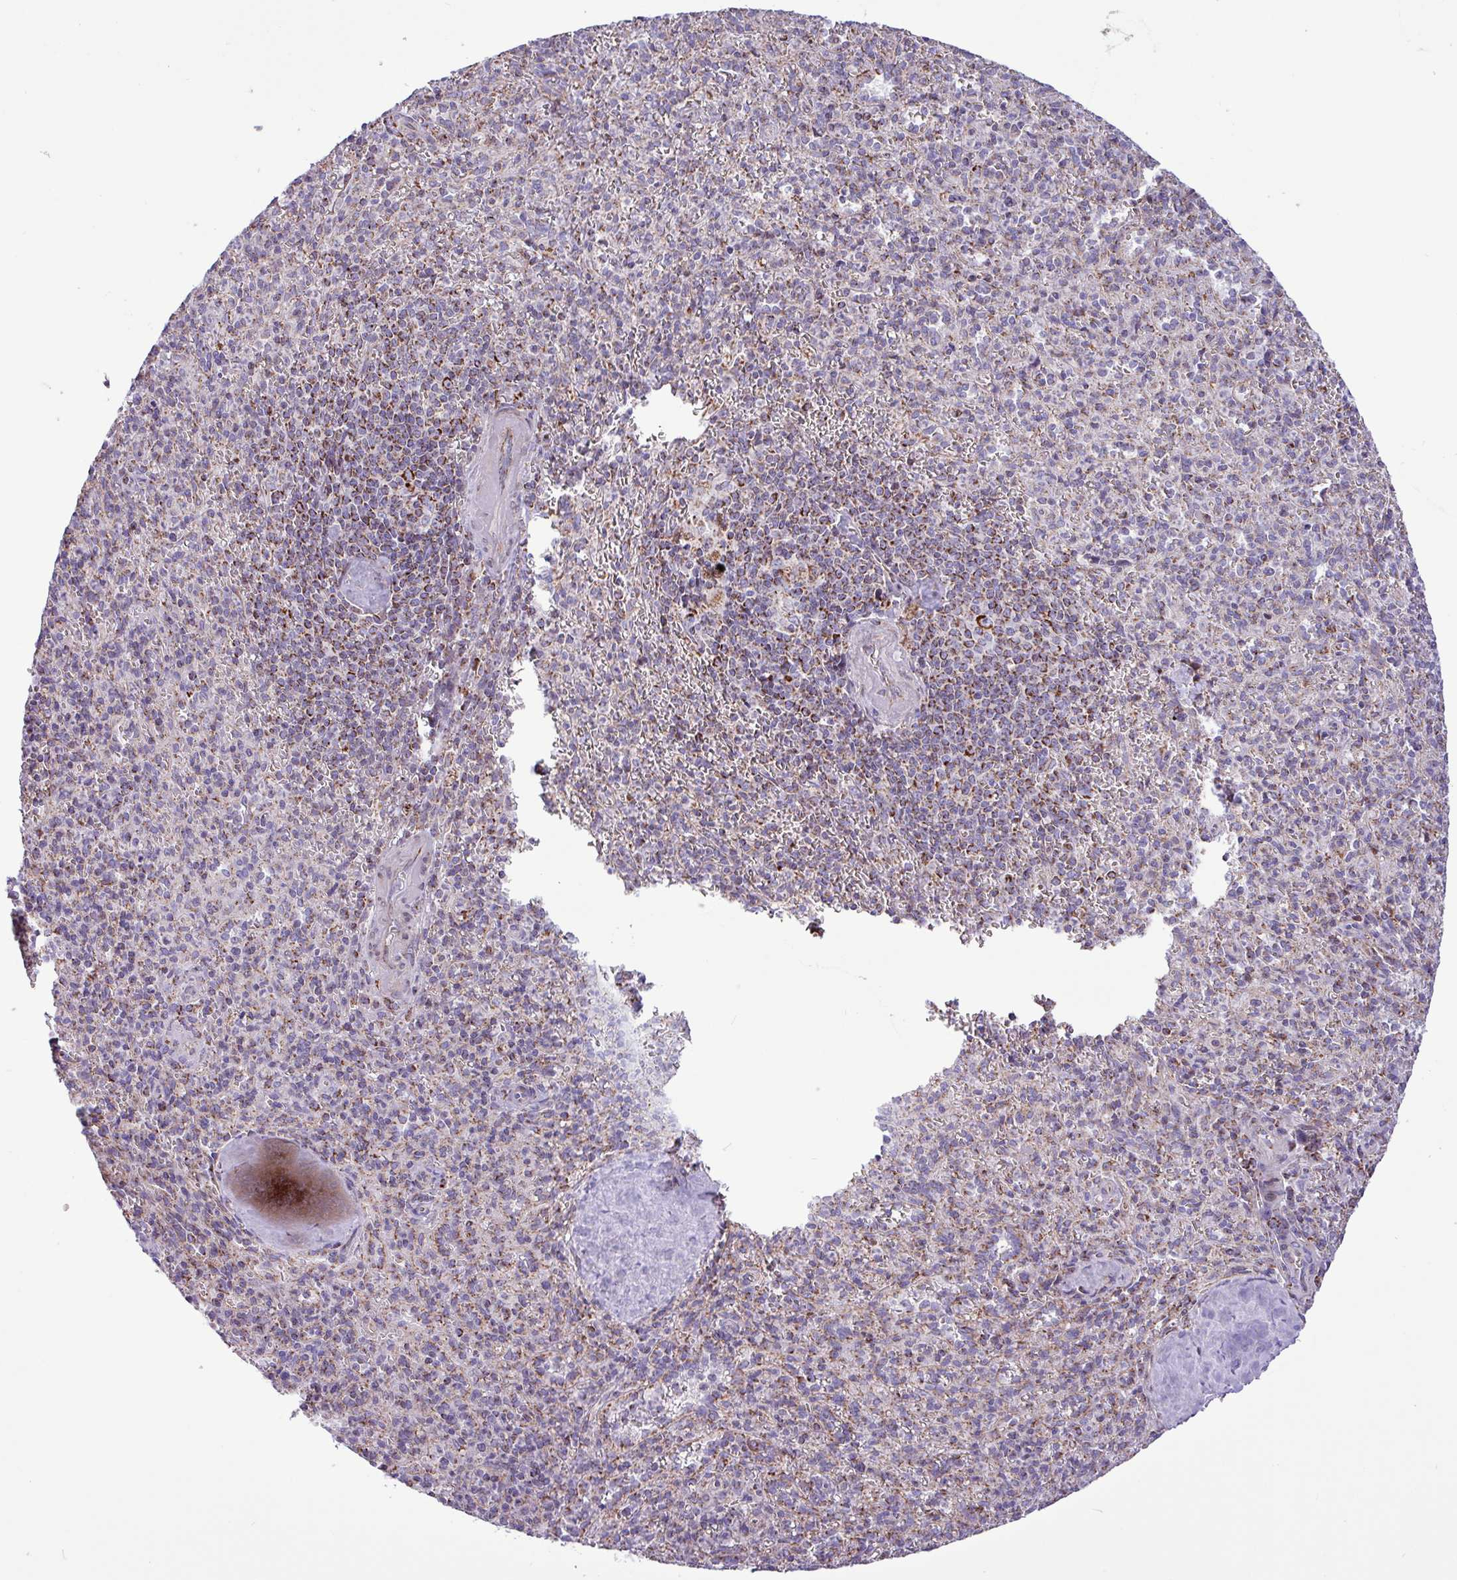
{"staining": {"intensity": "moderate", "quantity": "25%-75%", "location": "cytoplasmic/membranous"}, "tissue": "spleen", "cell_type": "Cells in red pulp", "image_type": "normal", "snomed": [{"axis": "morphology", "description": "Normal tissue, NOS"}, {"axis": "topography", "description": "Spleen"}], "caption": "Immunohistochemical staining of normal spleen shows 25%-75% levels of moderate cytoplasmic/membranous protein positivity in approximately 25%-75% of cells in red pulp. The staining is performed using DAB brown chromogen to label protein expression. The nuclei are counter-stained blue using hematoxylin.", "gene": "RTL3", "patient": {"sex": "female", "age": 70}}